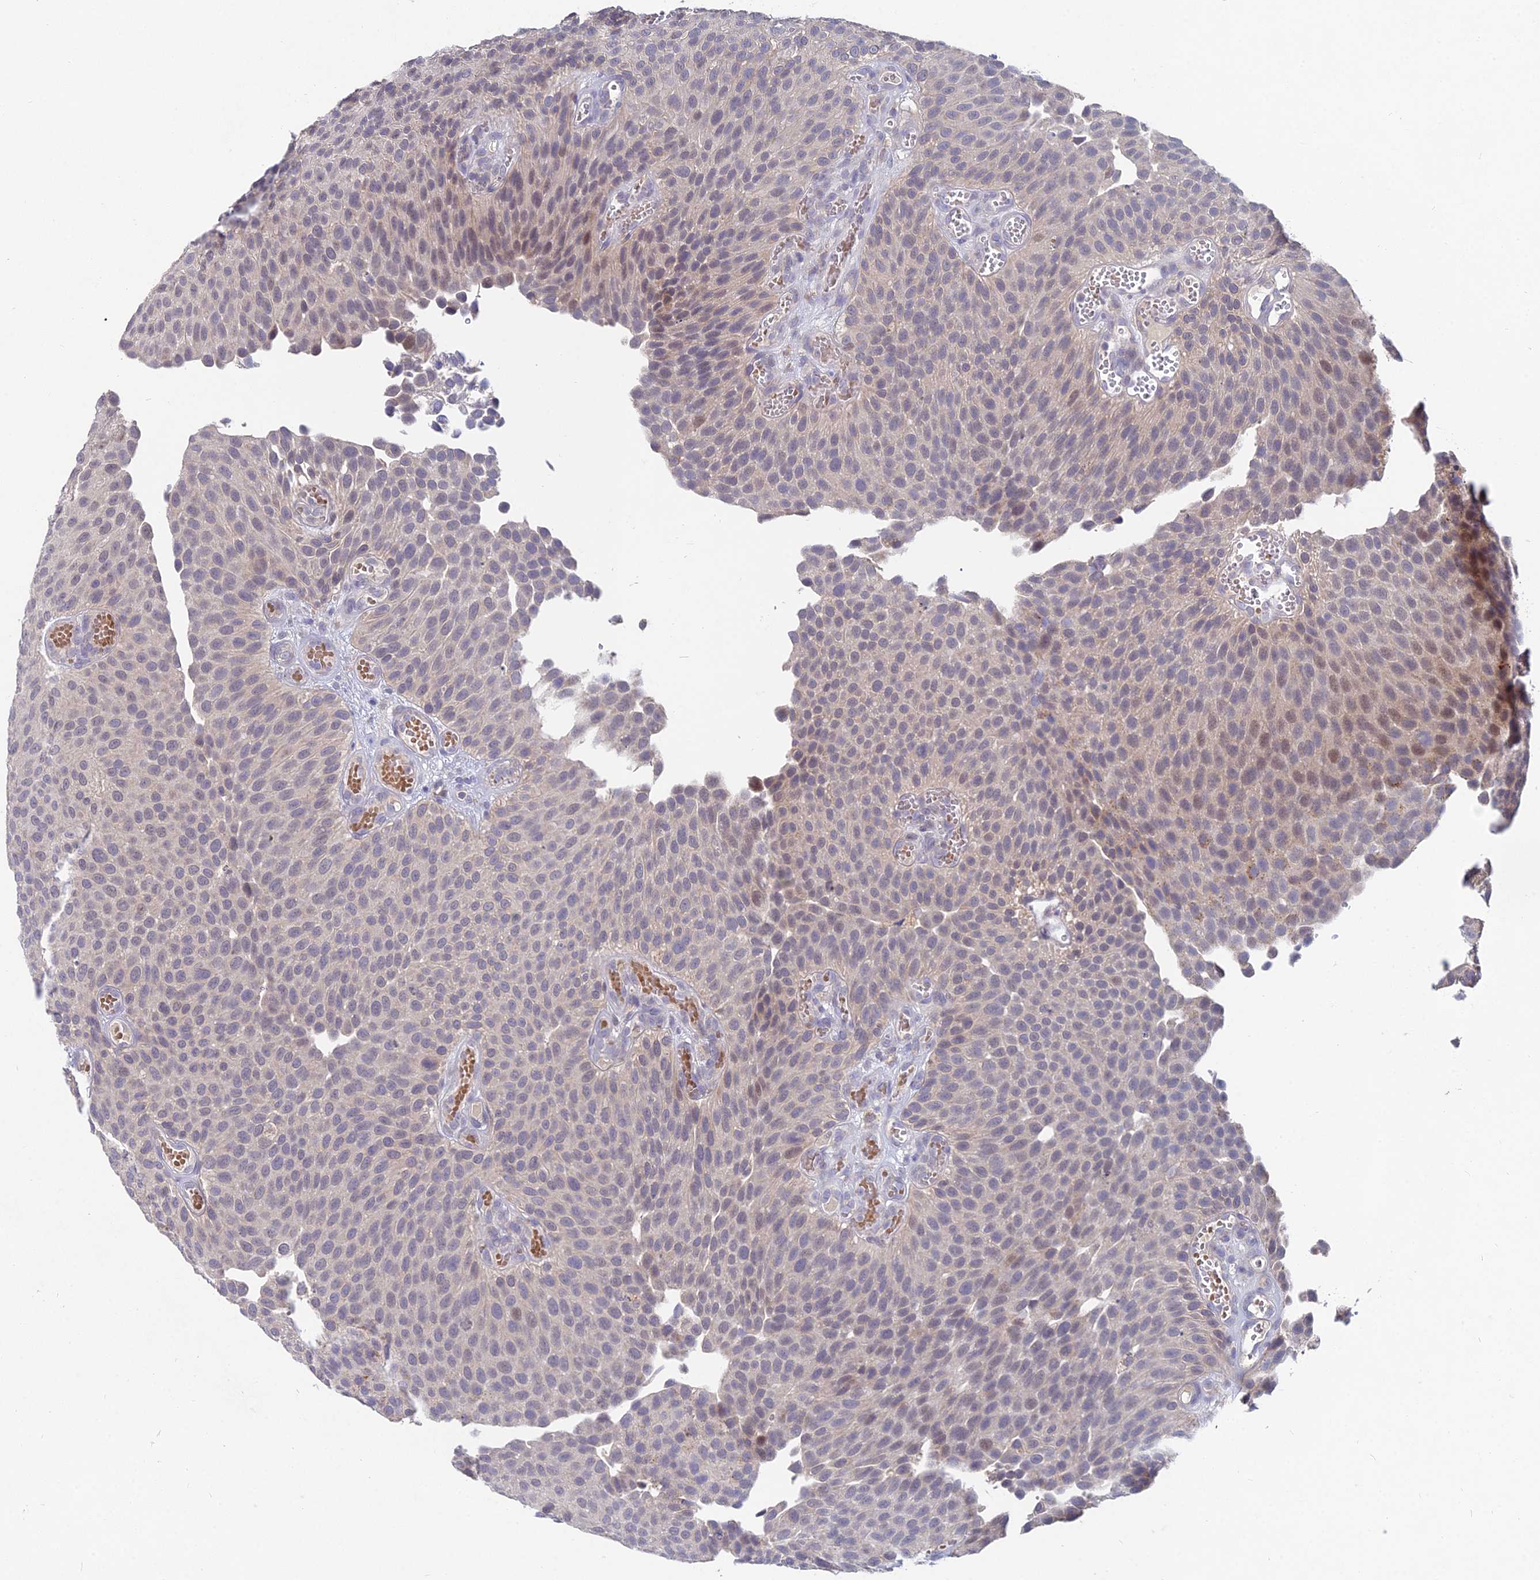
{"staining": {"intensity": "weak", "quantity": "<25%", "location": "nuclear"}, "tissue": "urothelial cancer", "cell_type": "Tumor cells", "image_type": "cancer", "snomed": [{"axis": "morphology", "description": "Urothelial carcinoma, Low grade"}, {"axis": "topography", "description": "Urinary bladder"}], "caption": "A histopathology image of human urothelial cancer is negative for staining in tumor cells.", "gene": "WDR43", "patient": {"sex": "male", "age": 89}}